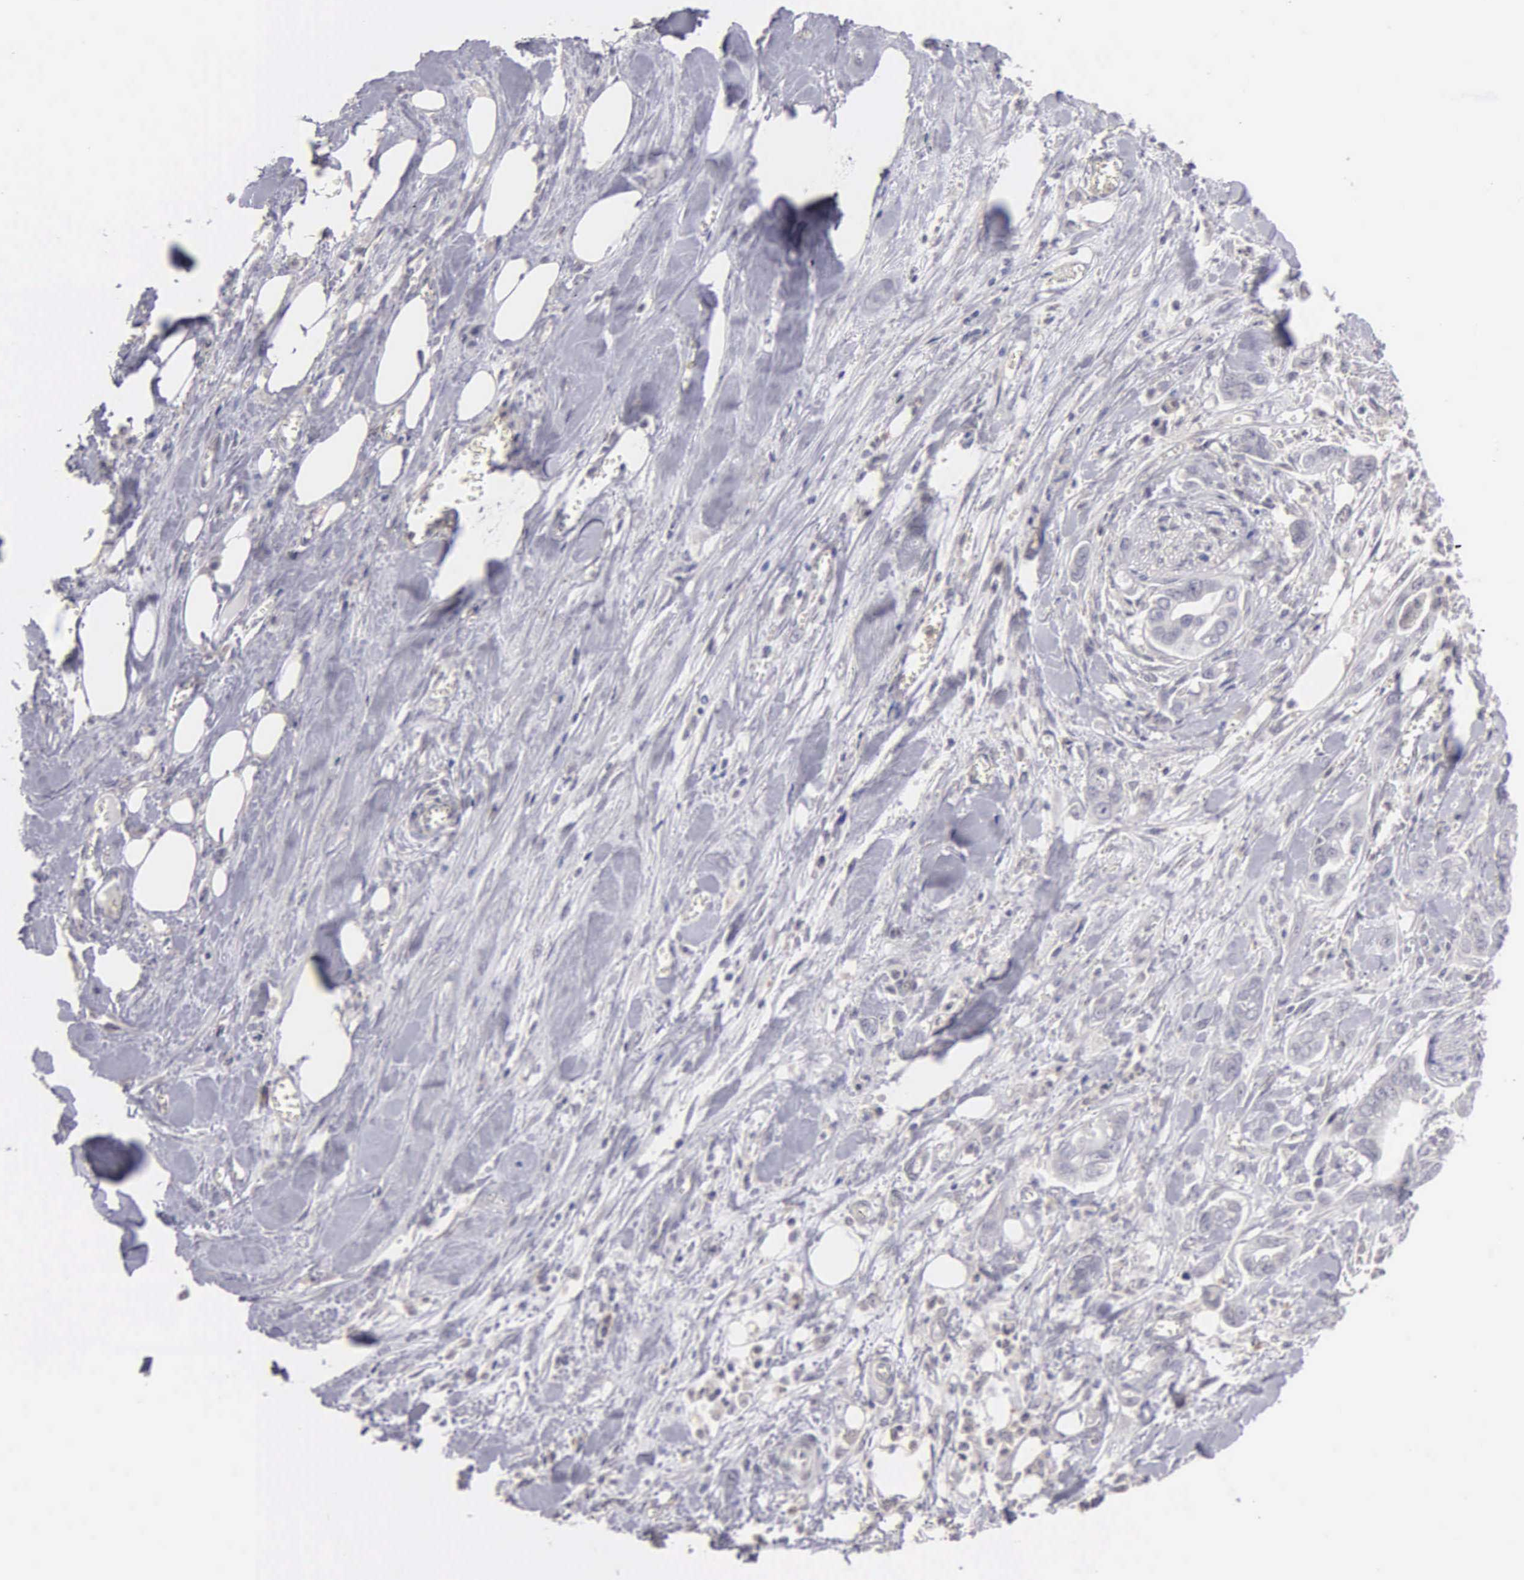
{"staining": {"intensity": "negative", "quantity": "none", "location": "none"}, "tissue": "pancreatic cancer", "cell_type": "Tumor cells", "image_type": "cancer", "snomed": [{"axis": "morphology", "description": "Adenocarcinoma, NOS"}, {"axis": "topography", "description": "Pancreas"}], "caption": "Immunohistochemistry (IHC) photomicrograph of pancreatic cancer (adenocarcinoma) stained for a protein (brown), which displays no expression in tumor cells.", "gene": "BRD1", "patient": {"sex": "male", "age": 69}}